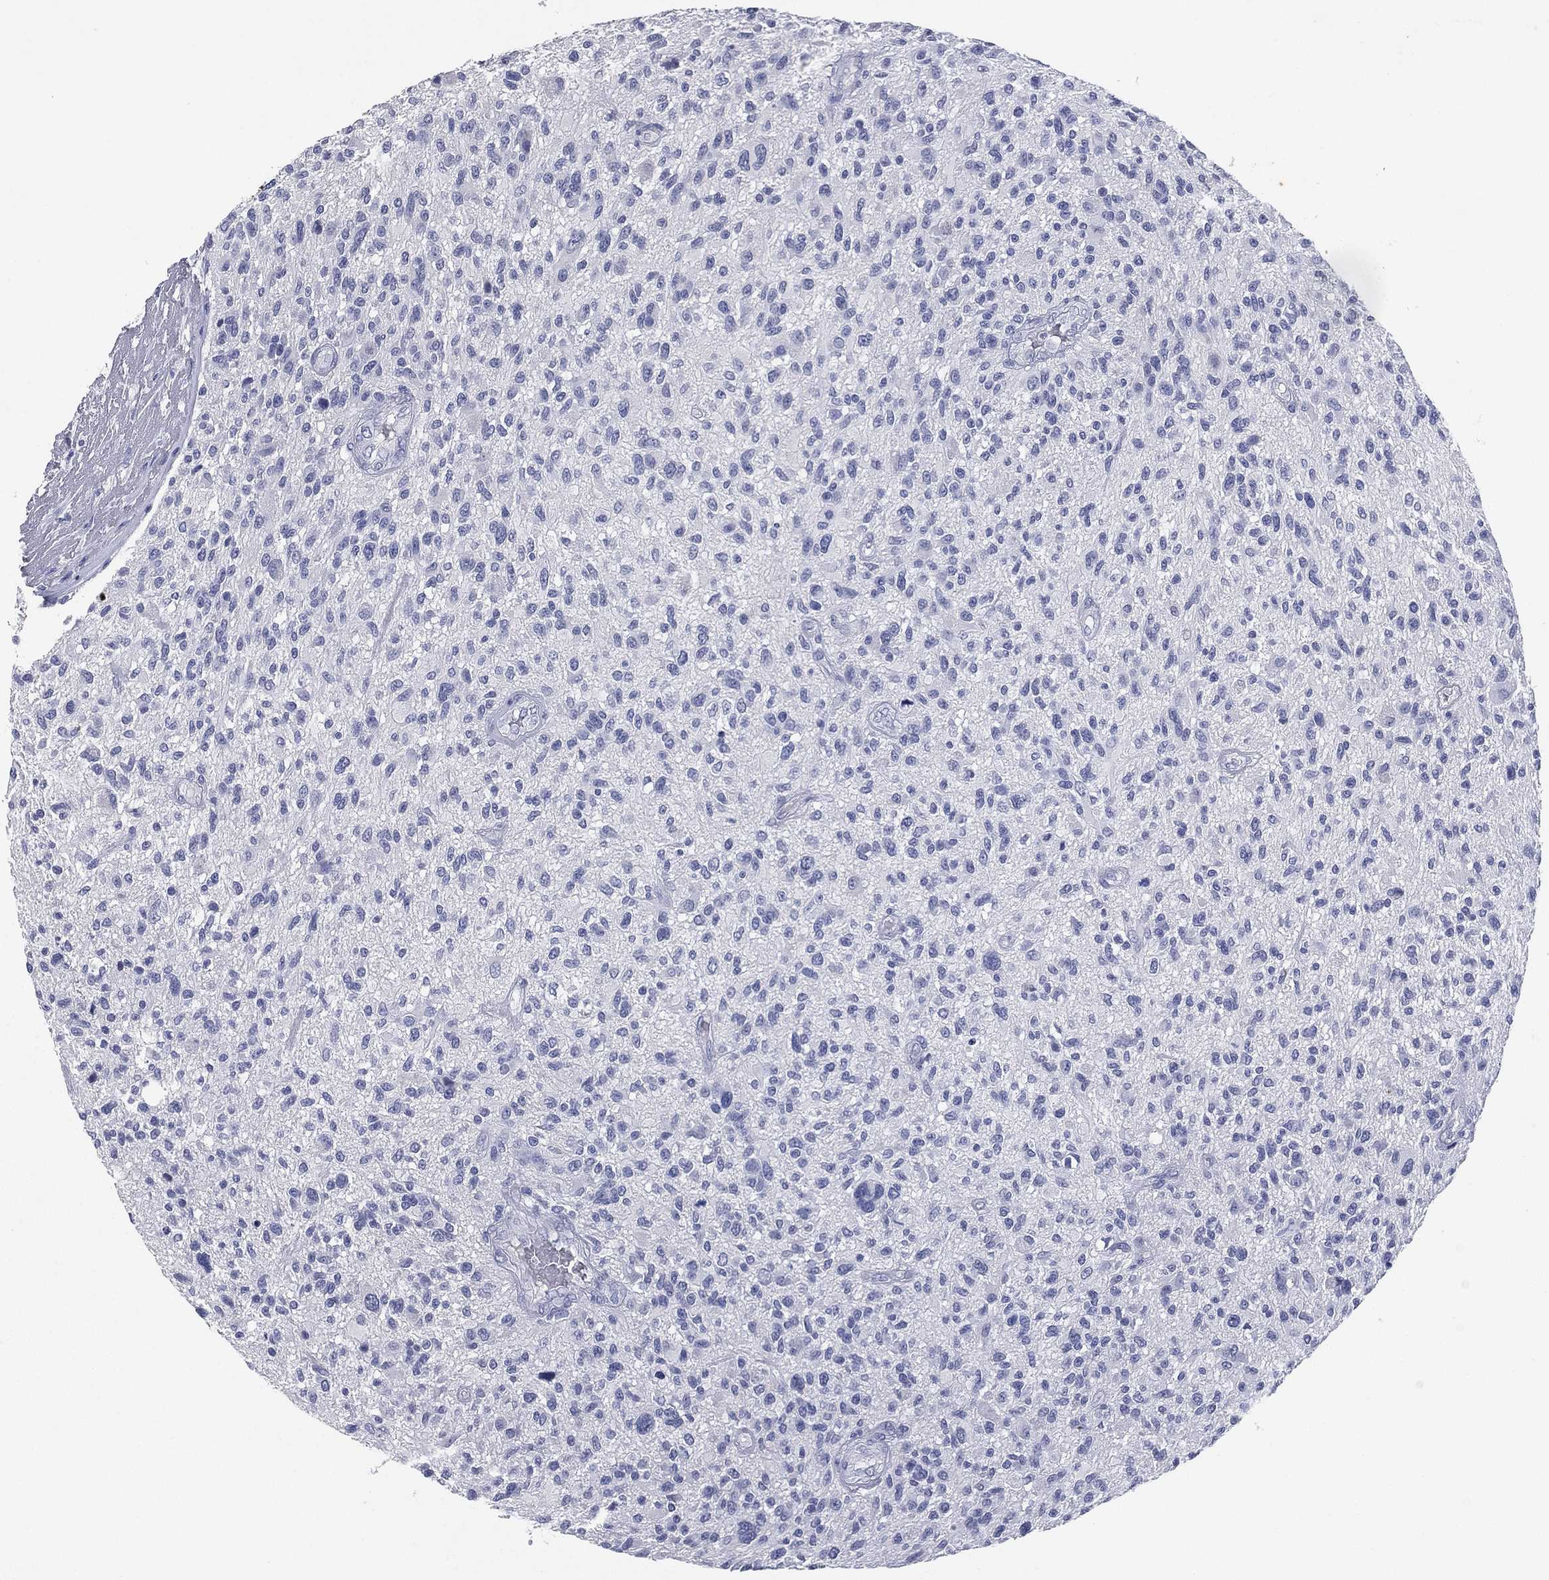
{"staining": {"intensity": "negative", "quantity": "none", "location": "none"}, "tissue": "glioma", "cell_type": "Tumor cells", "image_type": "cancer", "snomed": [{"axis": "morphology", "description": "Glioma, malignant, High grade"}, {"axis": "topography", "description": "Brain"}], "caption": "IHC of human malignant glioma (high-grade) displays no staining in tumor cells.", "gene": "KRT7", "patient": {"sex": "male", "age": 47}}